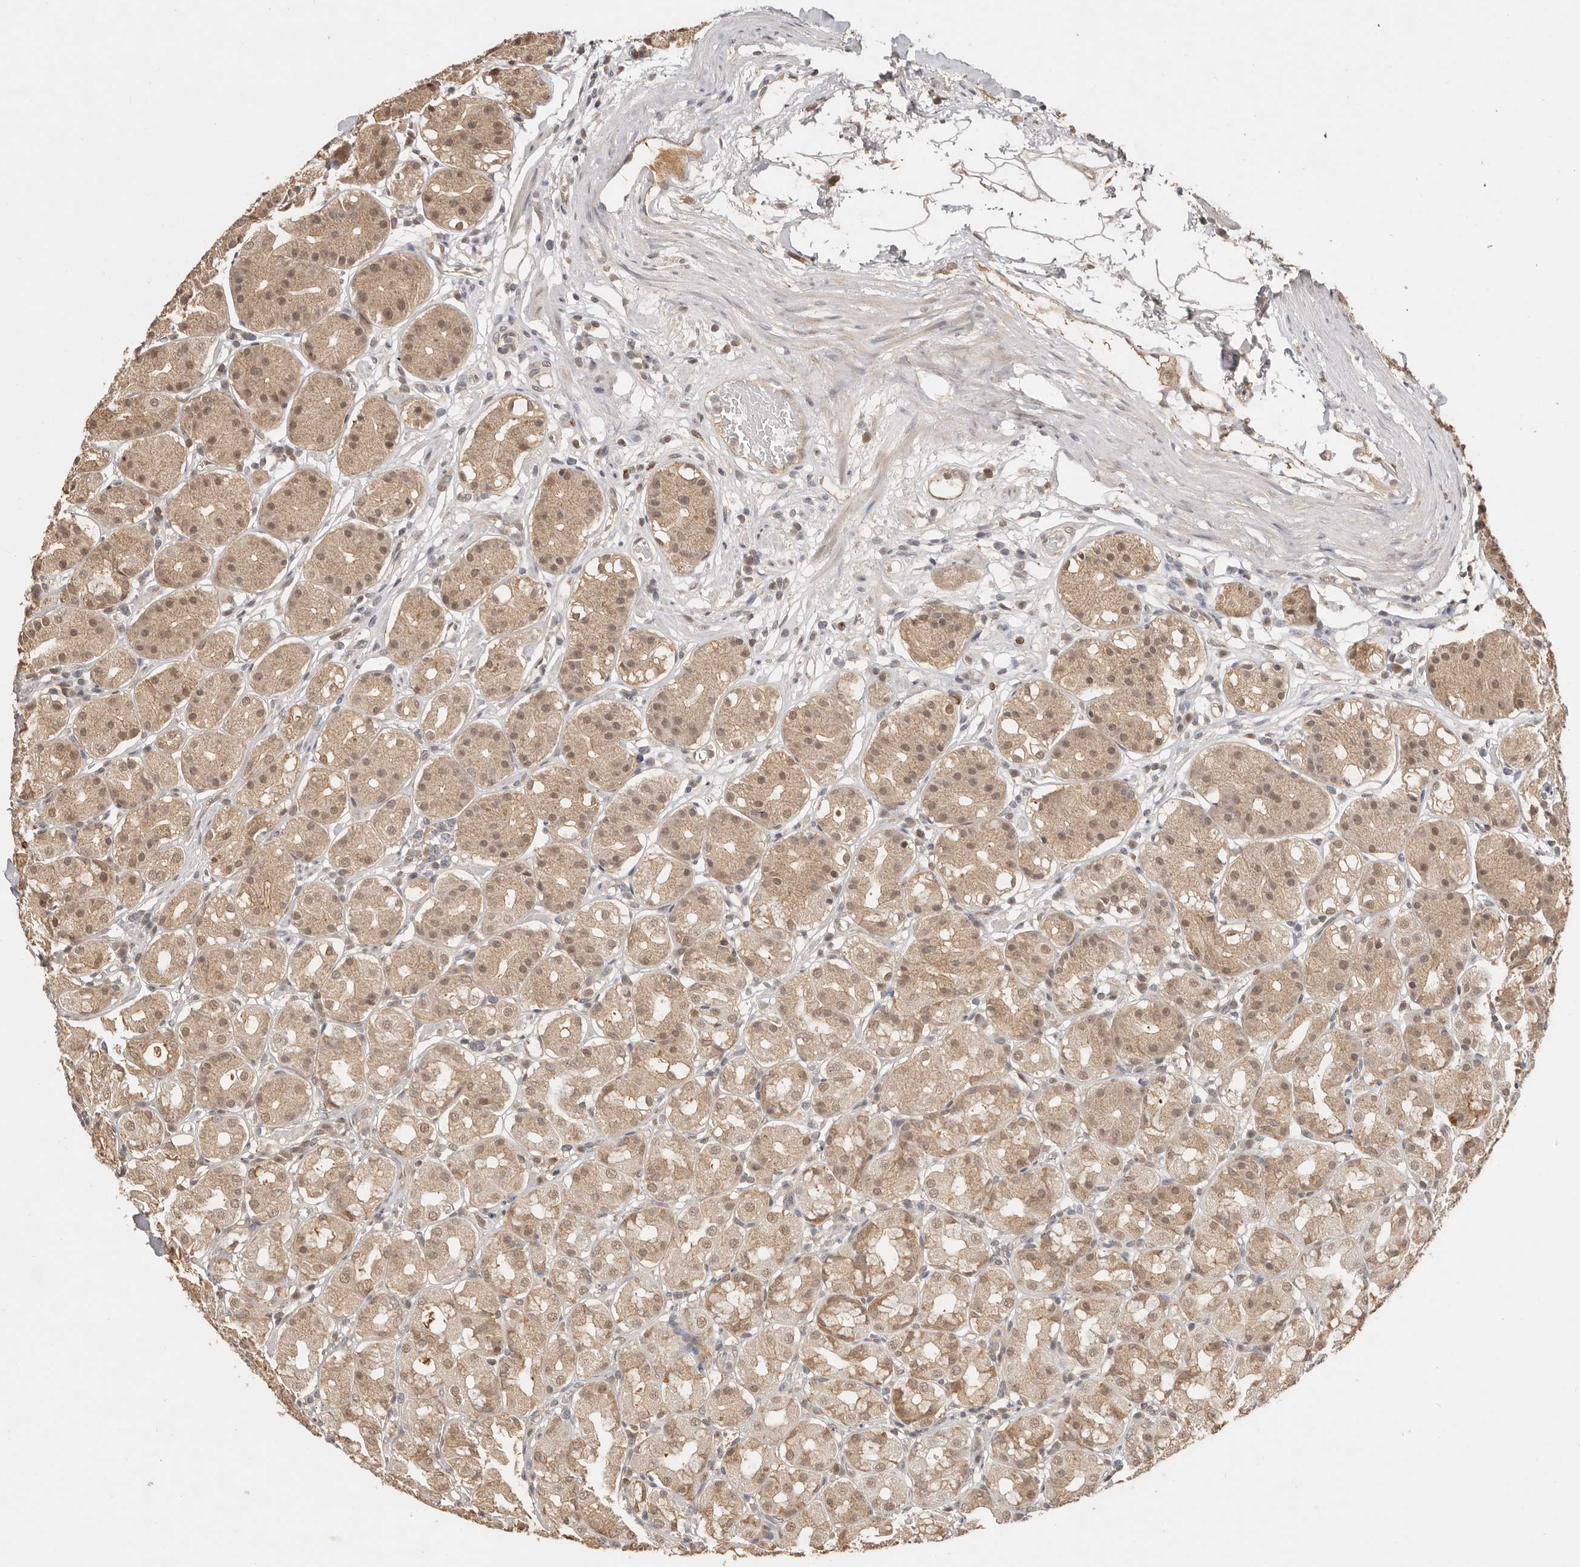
{"staining": {"intensity": "moderate", "quantity": ">75%", "location": "cytoplasmic/membranous,nuclear"}, "tissue": "stomach", "cell_type": "Glandular cells", "image_type": "normal", "snomed": [{"axis": "morphology", "description": "Normal tissue, NOS"}, {"axis": "topography", "description": "Stomach"}, {"axis": "topography", "description": "Stomach, lower"}], "caption": "Immunohistochemical staining of unremarkable human stomach shows >75% levels of moderate cytoplasmic/membranous,nuclear protein staining in about >75% of glandular cells. (DAB IHC with brightfield microscopy, high magnification).", "gene": "PSMA5", "patient": {"sex": "female", "age": 56}}